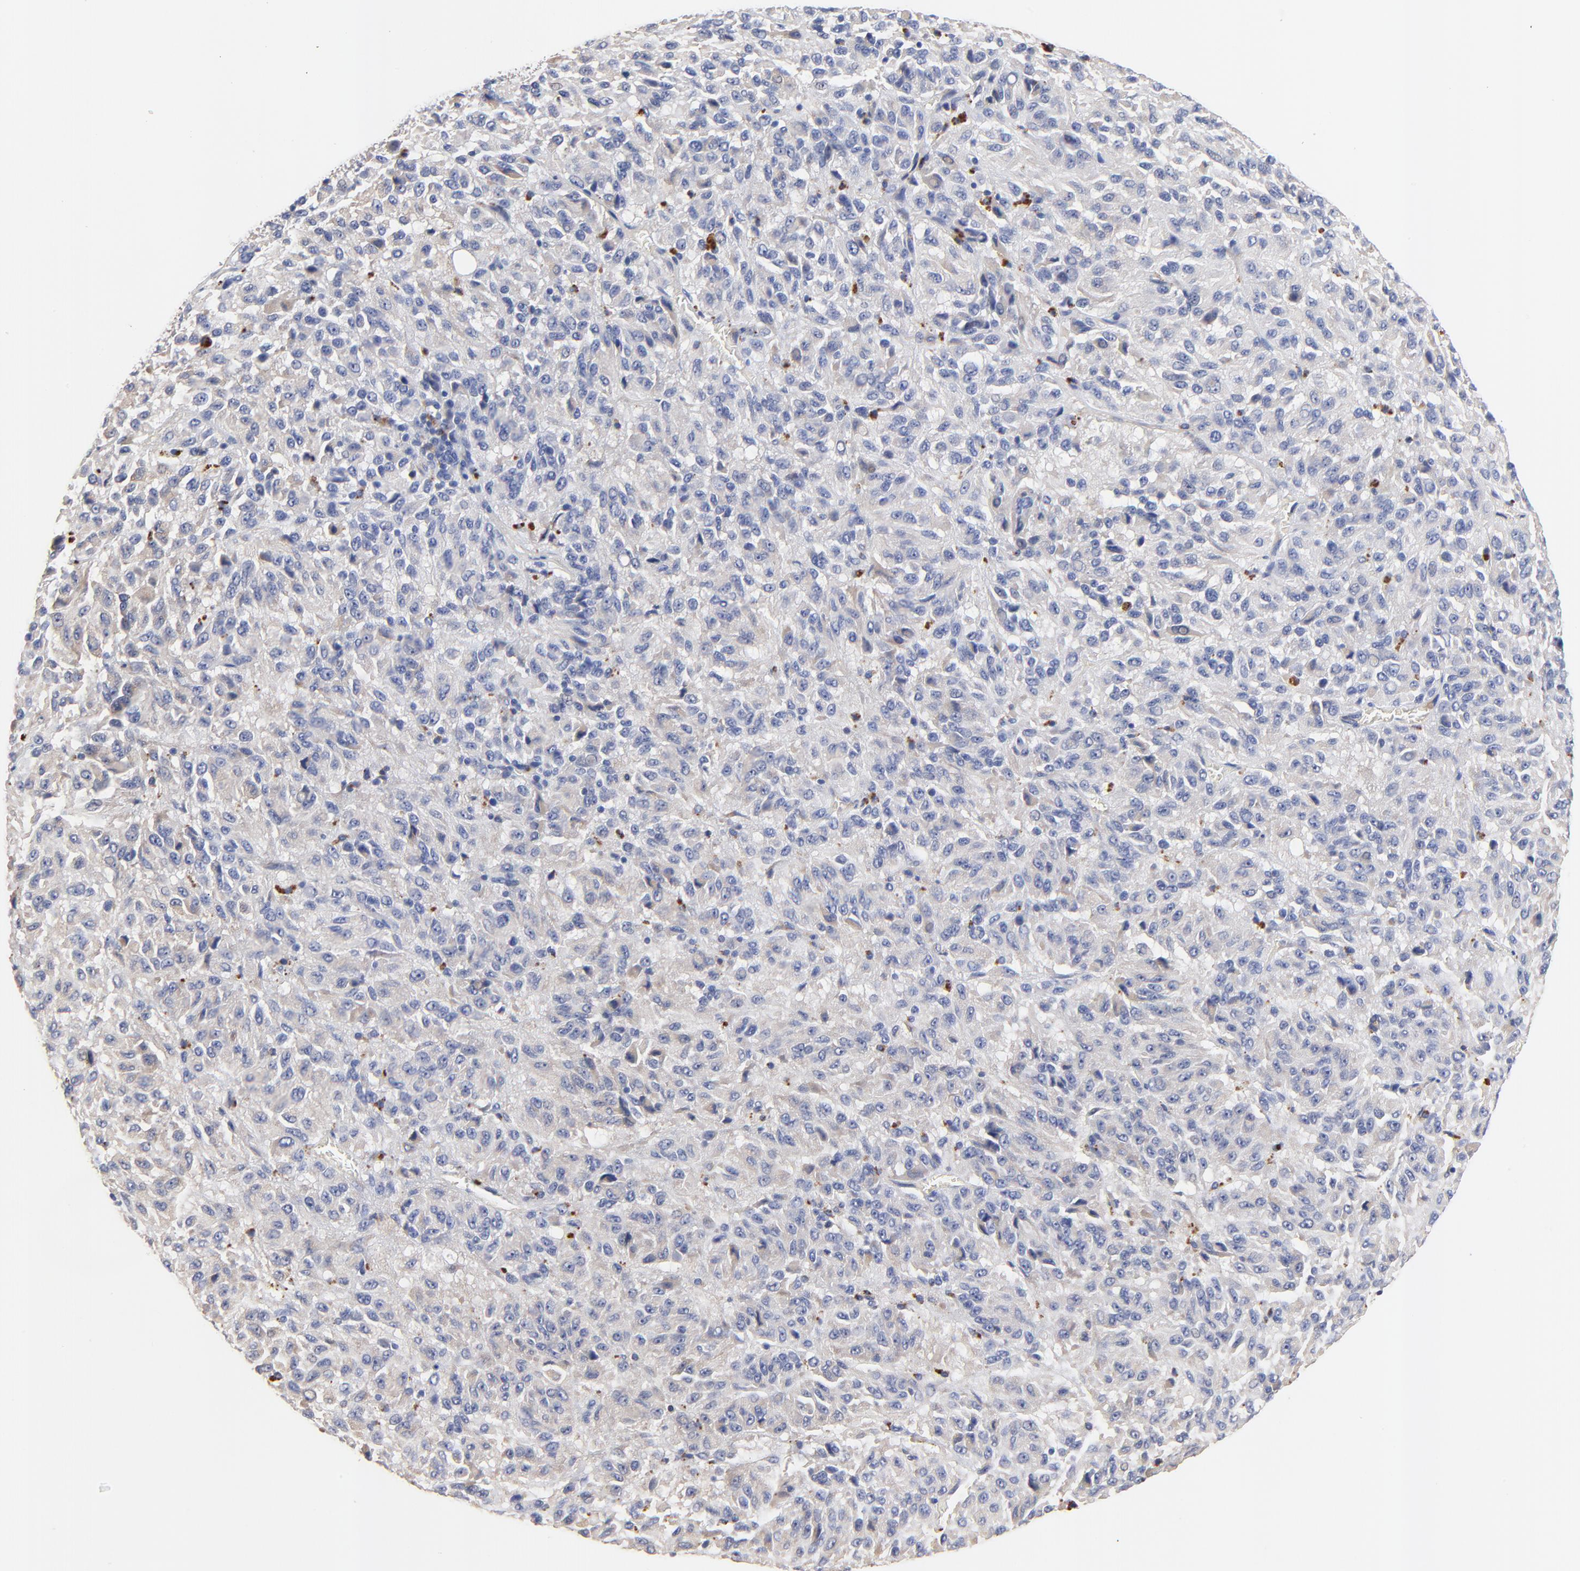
{"staining": {"intensity": "weak", "quantity": "<25%", "location": "cytoplasmic/membranous"}, "tissue": "melanoma", "cell_type": "Tumor cells", "image_type": "cancer", "snomed": [{"axis": "morphology", "description": "Malignant melanoma, Metastatic site"}, {"axis": "topography", "description": "Lung"}], "caption": "The IHC micrograph has no significant expression in tumor cells of melanoma tissue.", "gene": "FBXL2", "patient": {"sex": "male", "age": 64}}